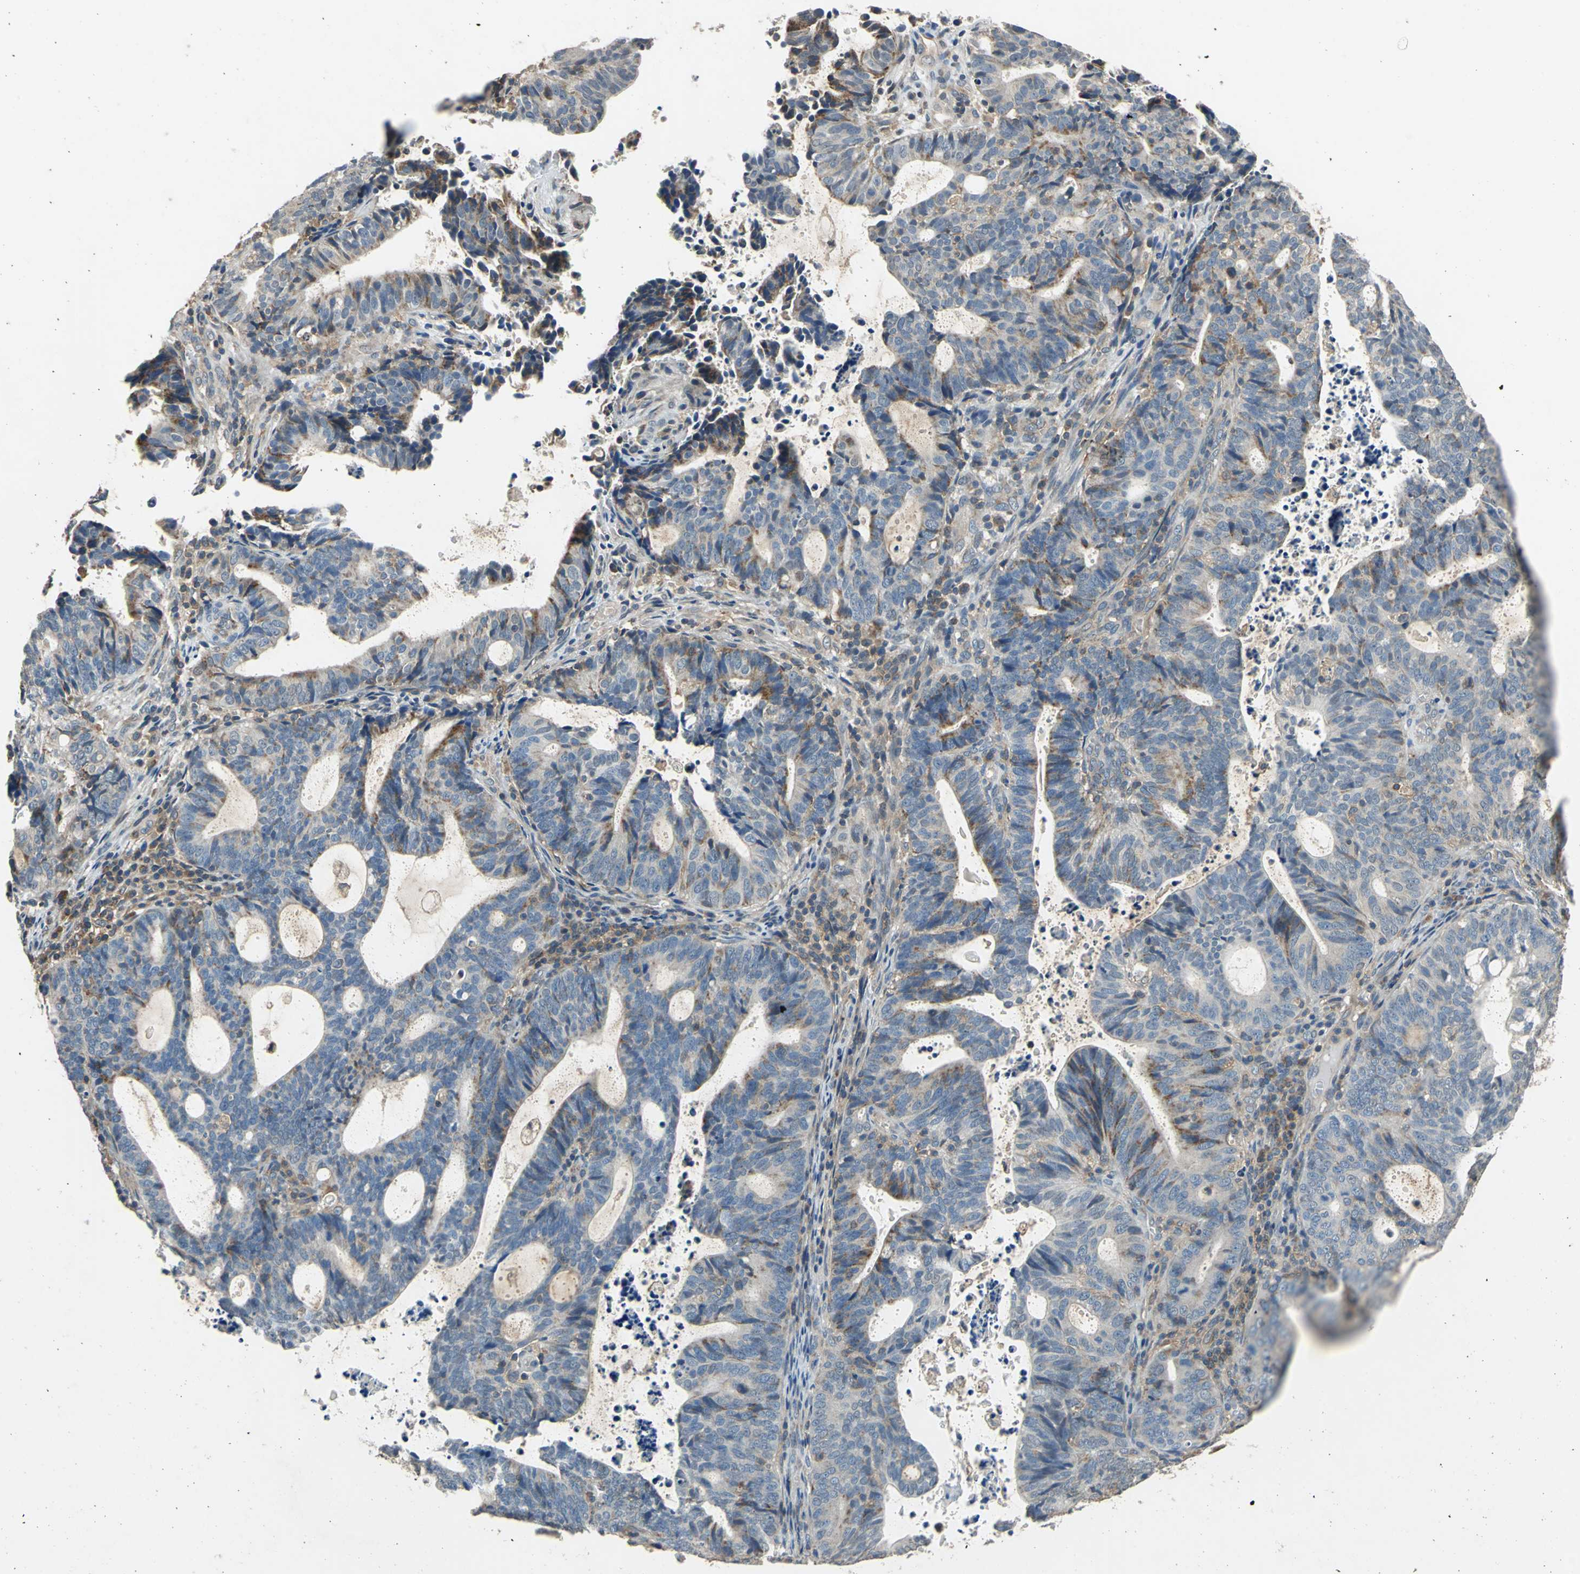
{"staining": {"intensity": "moderate", "quantity": "<25%", "location": "cytoplasmic/membranous"}, "tissue": "endometrial cancer", "cell_type": "Tumor cells", "image_type": "cancer", "snomed": [{"axis": "morphology", "description": "Adenocarcinoma, NOS"}, {"axis": "topography", "description": "Uterus"}], "caption": "Endometrial cancer (adenocarcinoma) was stained to show a protein in brown. There is low levels of moderate cytoplasmic/membranous positivity in approximately <25% of tumor cells.", "gene": "SLC19A2", "patient": {"sex": "female", "age": 83}}